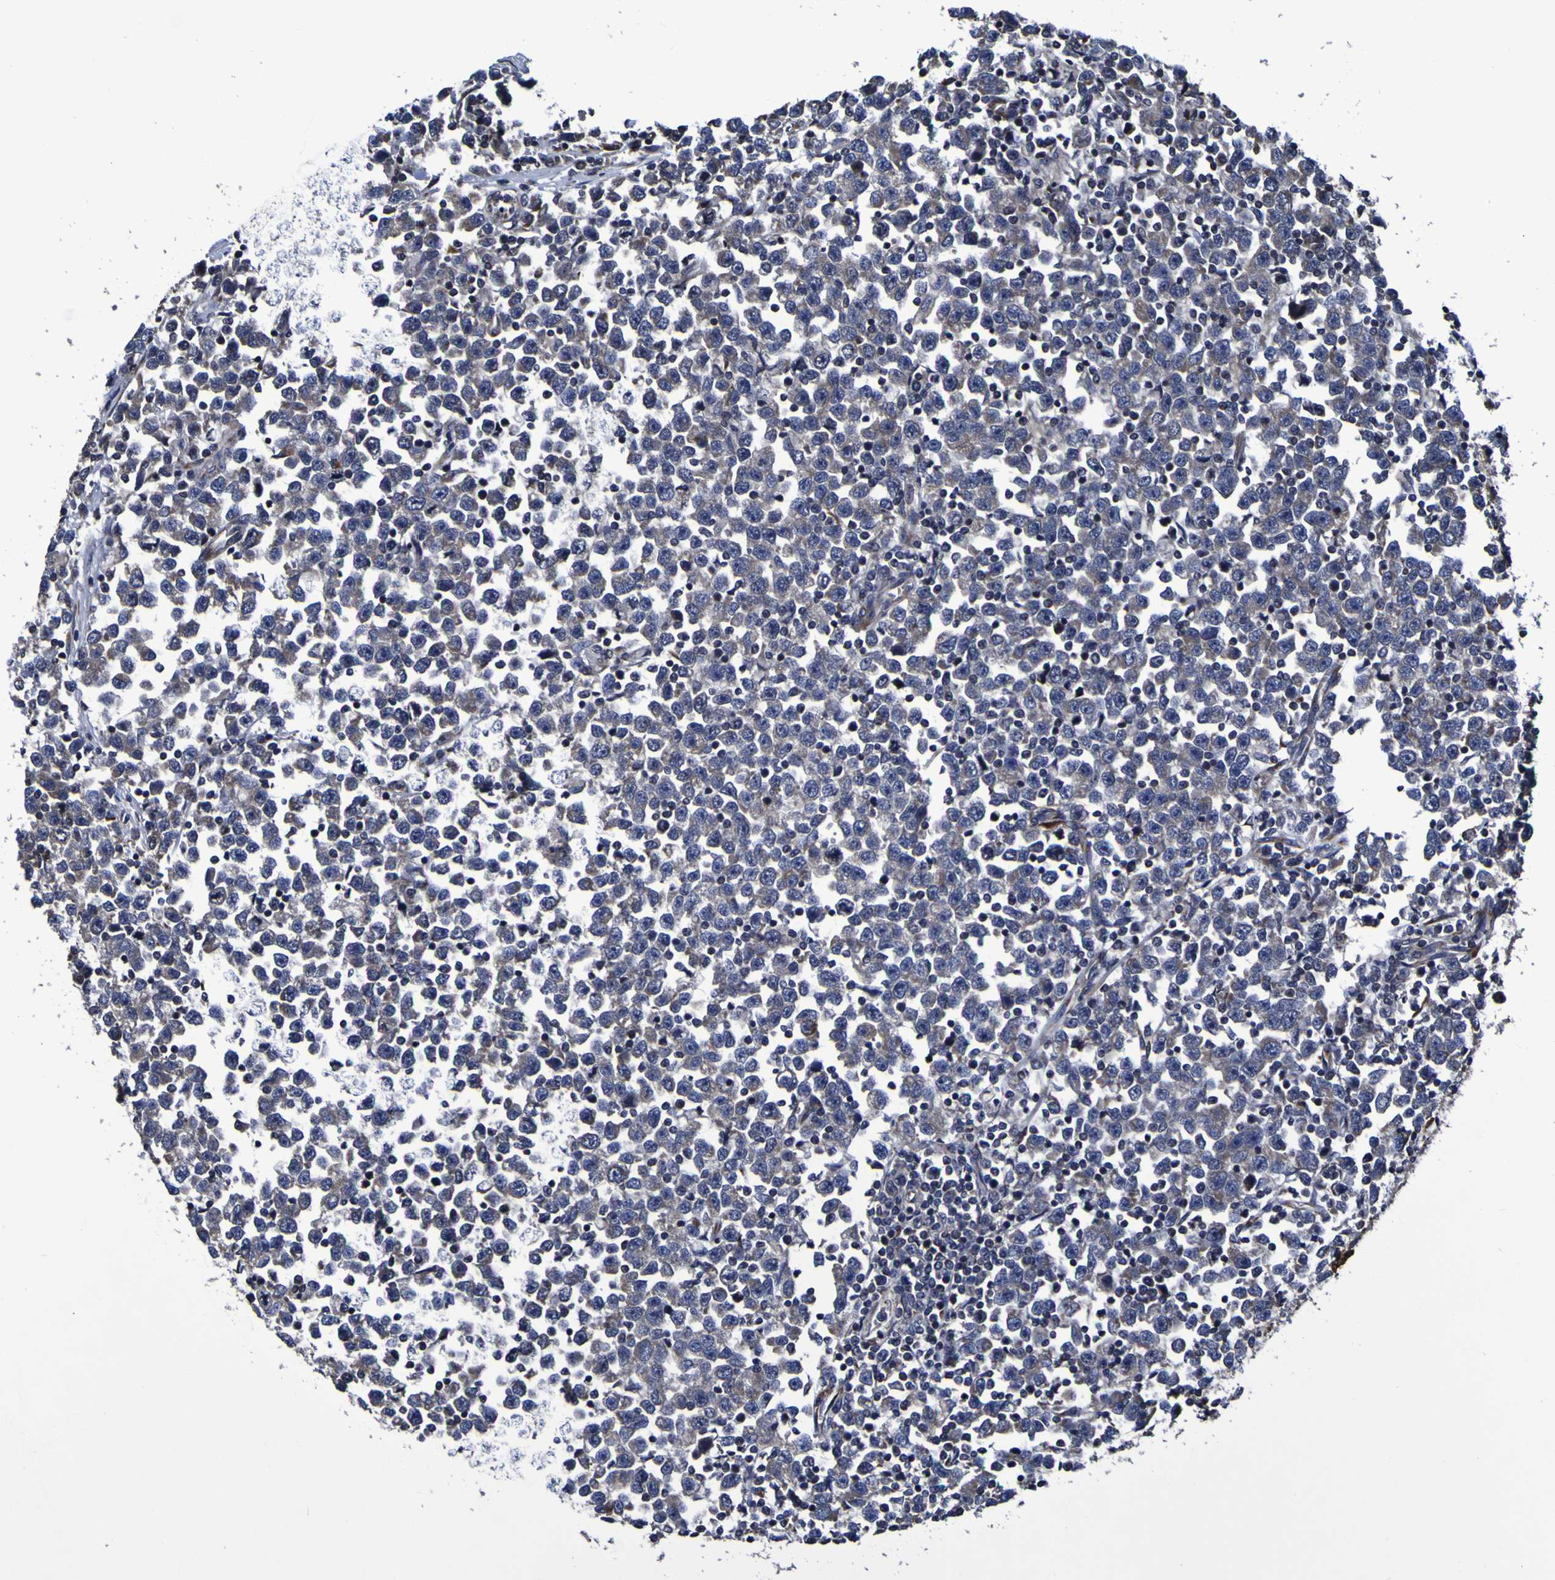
{"staining": {"intensity": "weak", "quantity": "<25%", "location": "cytoplasmic/membranous"}, "tissue": "testis cancer", "cell_type": "Tumor cells", "image_type": "cancer", "snomed": [{"axis": "morphology", "description": "Seminoma, NOS"}, {"axis": "topography", "description": "Testis"}], "caption": "Tumor cells show no significant positivity in testis cancer (seminoma).", "gene": "P3H1", "patient": {"sex": "male", "age": 43}}